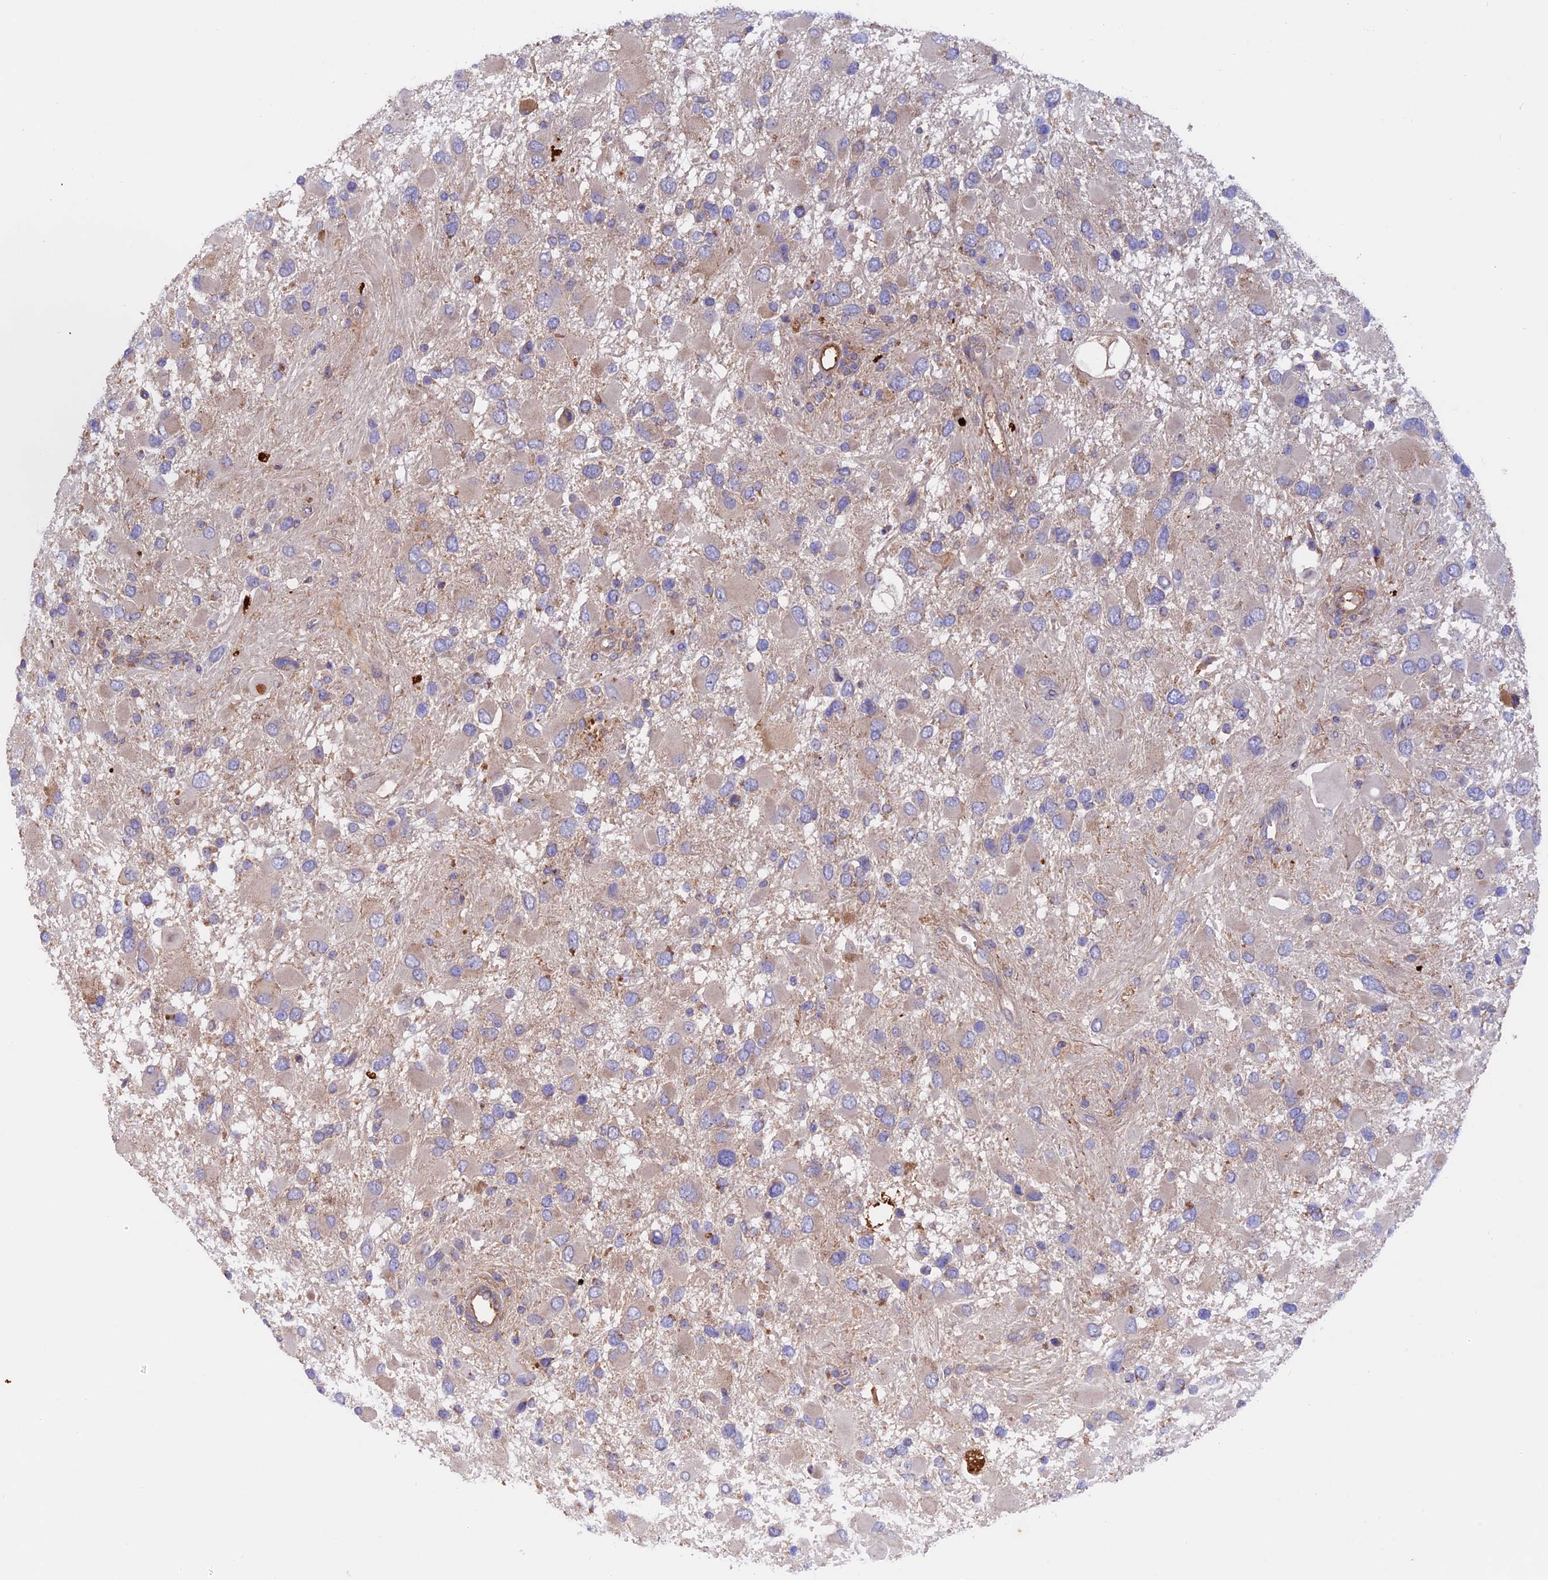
{"staining": {"intensity": "negative", "quantity": "none", "location": "none"}, "tissue": "glioma", "cell_type": "Tumor cells", "image_type": "cancer", "snomed": [{"axis": "morphology", "description": "Glioma, malignant, High grade"}, {"axis": "topography", "description": "Brain"}], "caption": "Malignant glioma (high-grade) stained for a protein using IHC displays no positivity tumor cells.", "gene": "PTPN9", "patient": {"sex": "male", "age": 53}}